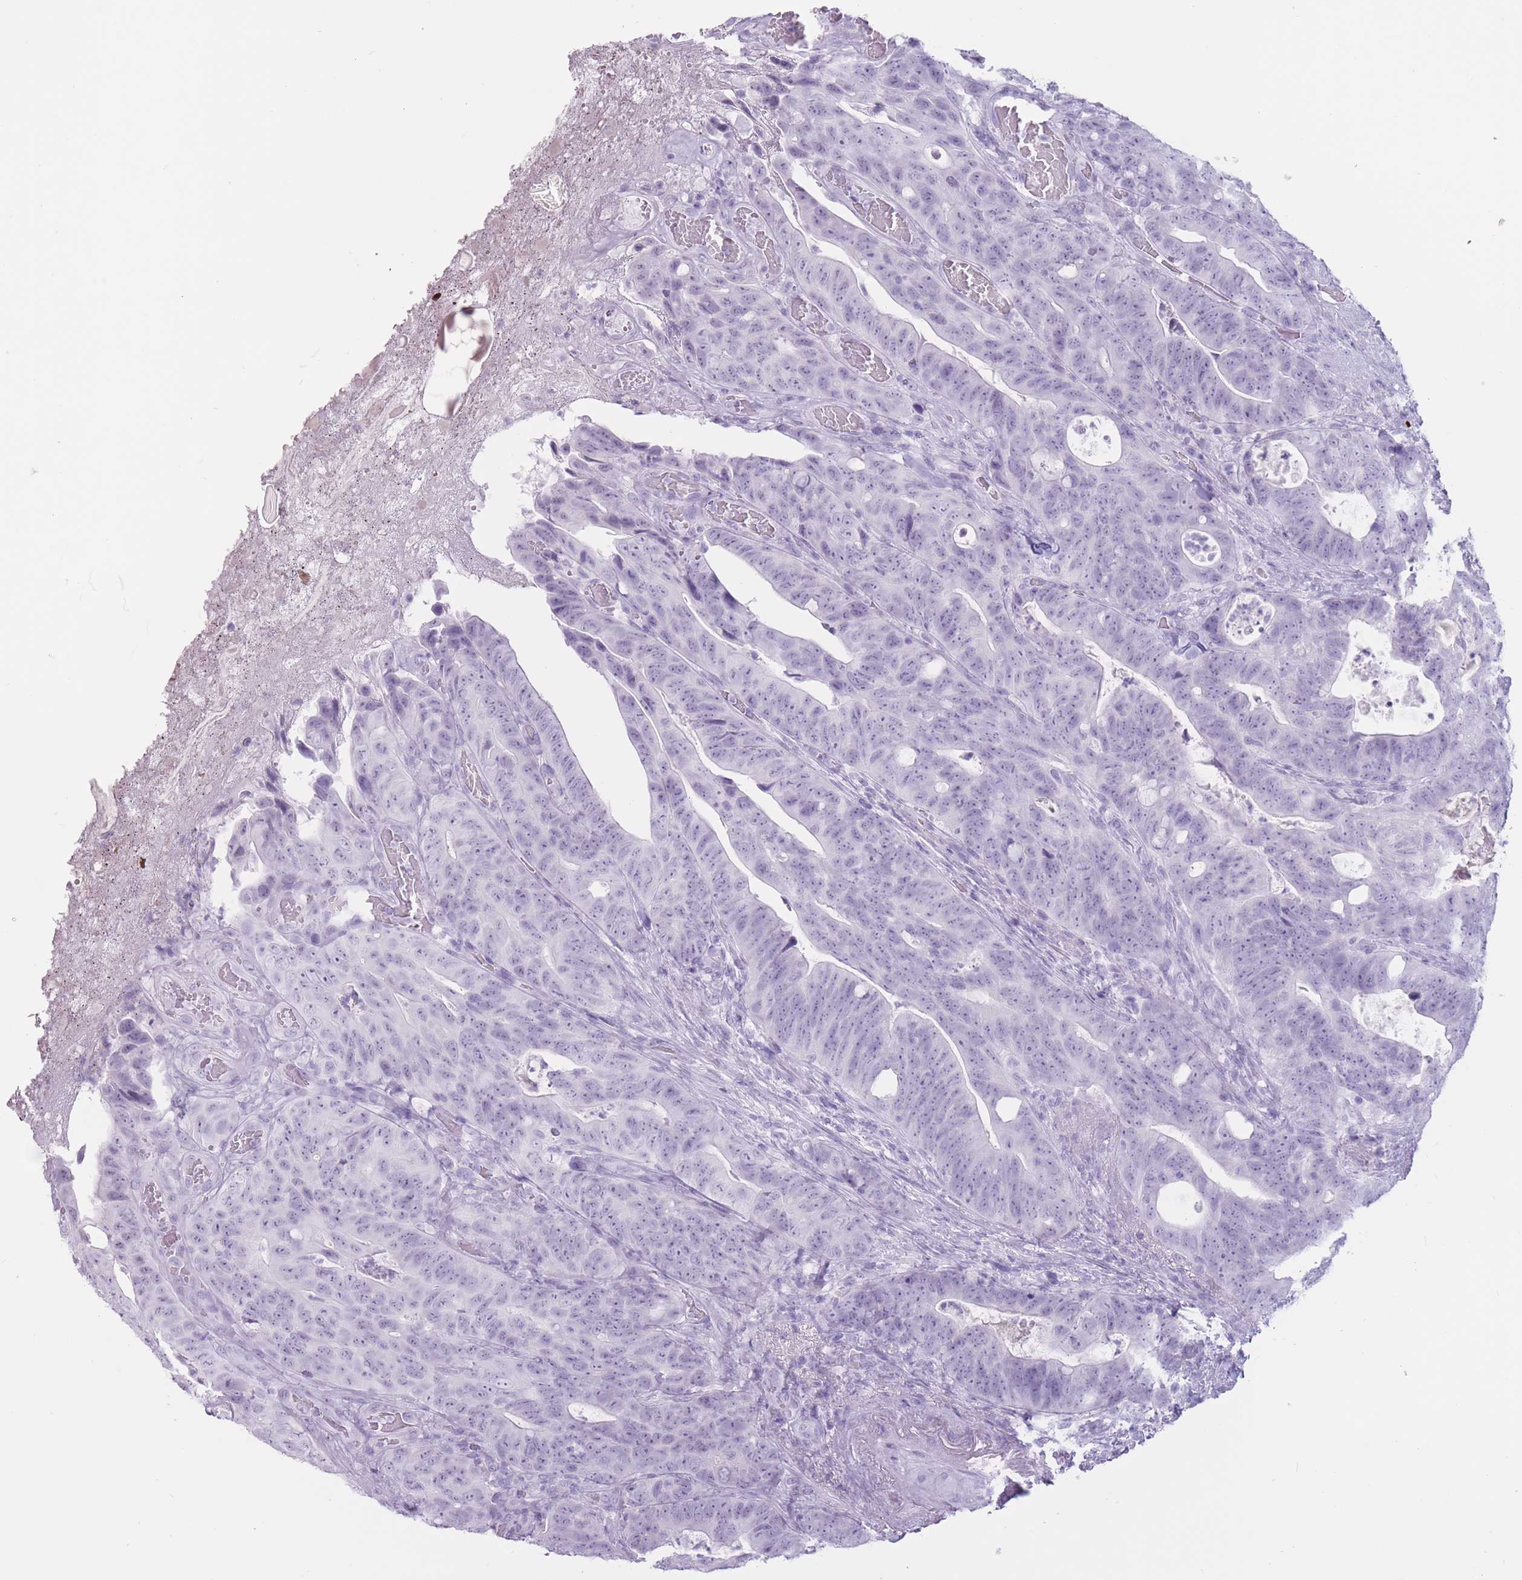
{"staining": {"intensity": "negative", "quantity": "none", "location": "none"}, "tissue": "colorectal cancer", "cell_type": "Tumor cells", "image_type": "cancer", "snomed": [{"axis": "morphology", "description": "Adenocarcinoma, NOS"}, {"axis": "topography", "description": "Colon"}], "caption": "Immunohistochemistry (IHC) image of neoplastic tissue: human colorectal cancer stained with DAB (3,3'-diaminobenzidine) shows no significant protein expression in tumor cells. (IHC, brightfield microscopy, high magnification).", "gene": "PNMA3", "patient": {"sex": "female", "age": 82}}